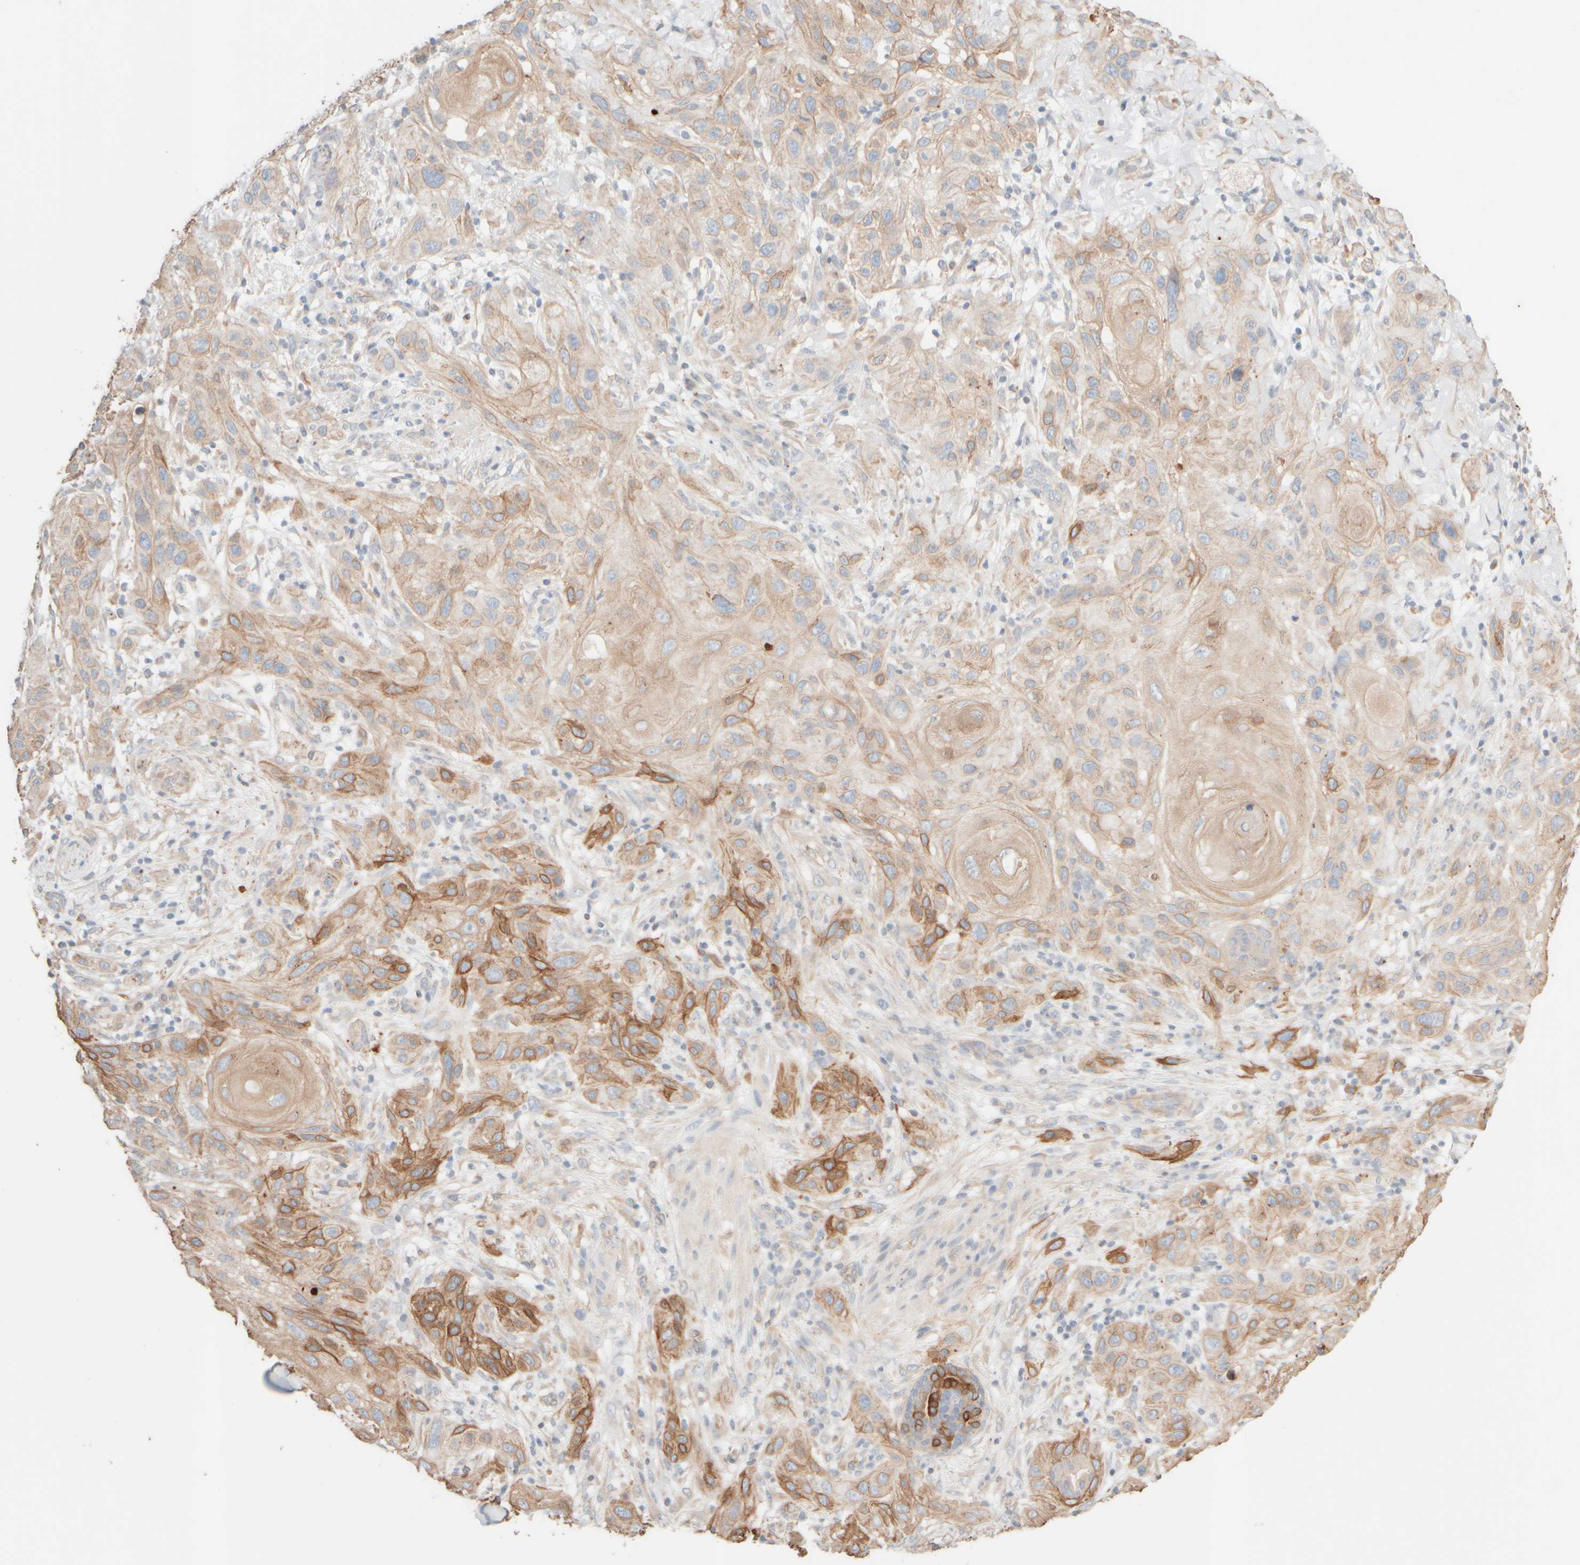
{"staining": {"intensity": "moderate", "quantity": ">75%", "location": "cytoplasmic/membranous"}, "tissue": "skin cancer", "cell_type": "Tumor cells", "image_type": "cancer", "snomed": [{"axis": "morphology", "description": "Normal tissue, NOS"}, {"axis": "morphology", "description": "Squamous cell carcinoma, NOS"}, {"axis": "topography", "description": "Skin"}], "caption": "Skin squamous cell carcinoma stained with DAB (3,3'-diaminobenzidine) immunohistochemistry (IHC) shows medium levels of moderate cytoplasmic/membranous expression in about >75% of tumor cells.", "gene": "KRT15", "patient": {"sex": "female", "age": 96}}